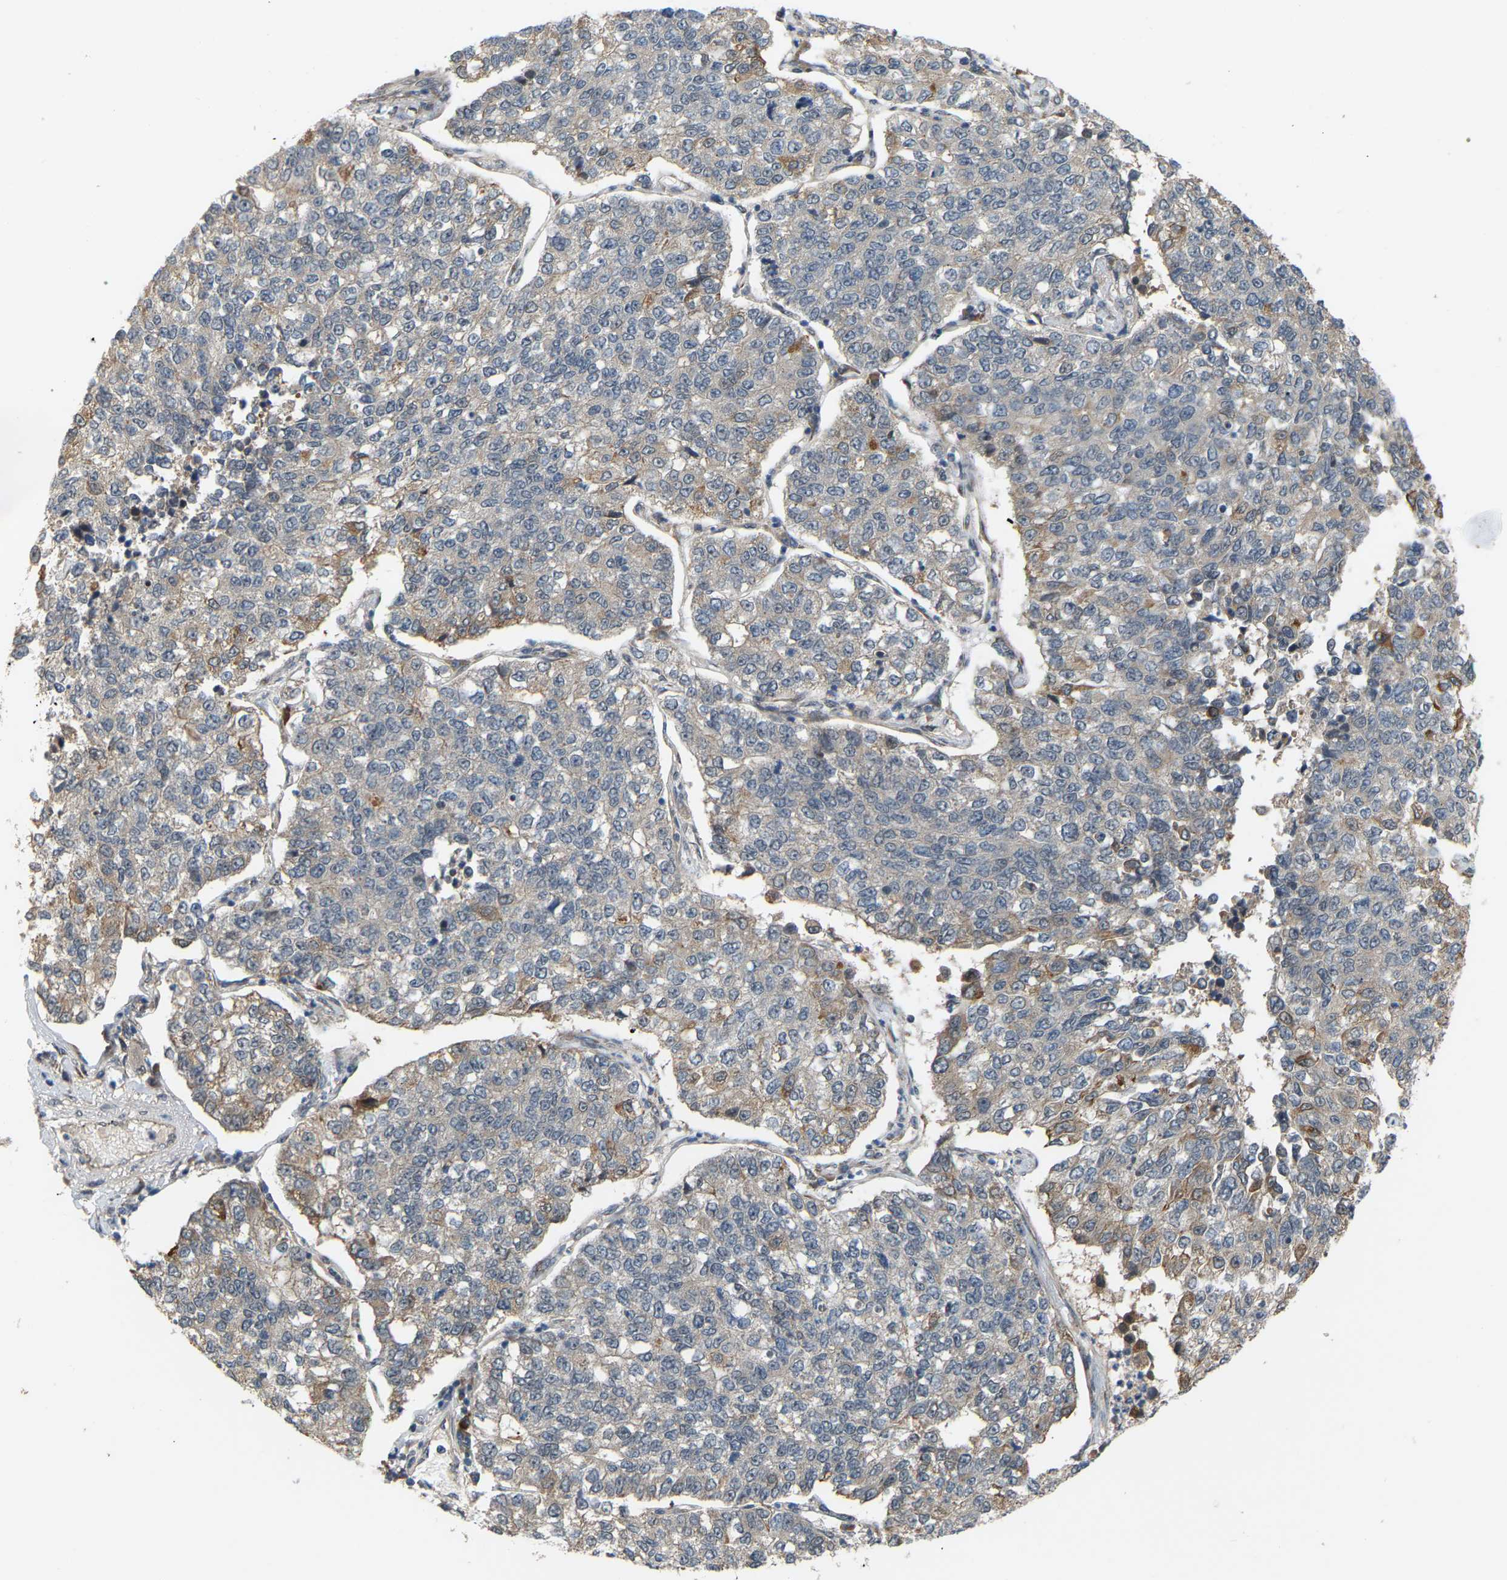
{"staining": {"intensity": "moderate", "quantity": "<25%", "location": "cytoplasmic/membranous"}, "tissue": "lung cancer", "cell_type": "Tumor cells", "image_type": "cancer", "snomed": [{"axis": "morphology", "description": "Adenocarcinoma, NOS"}, {"axis": "topography", "description": "Lung"}], "caption": "Immunohistochemical staining of adenocarcinoma (lung) displays low levels of moderate cytoplasmic/membranous staining in approximately <25% of tumor cells.", "gene": "CROT", "patient": {"sex": "male", "age": 49}}